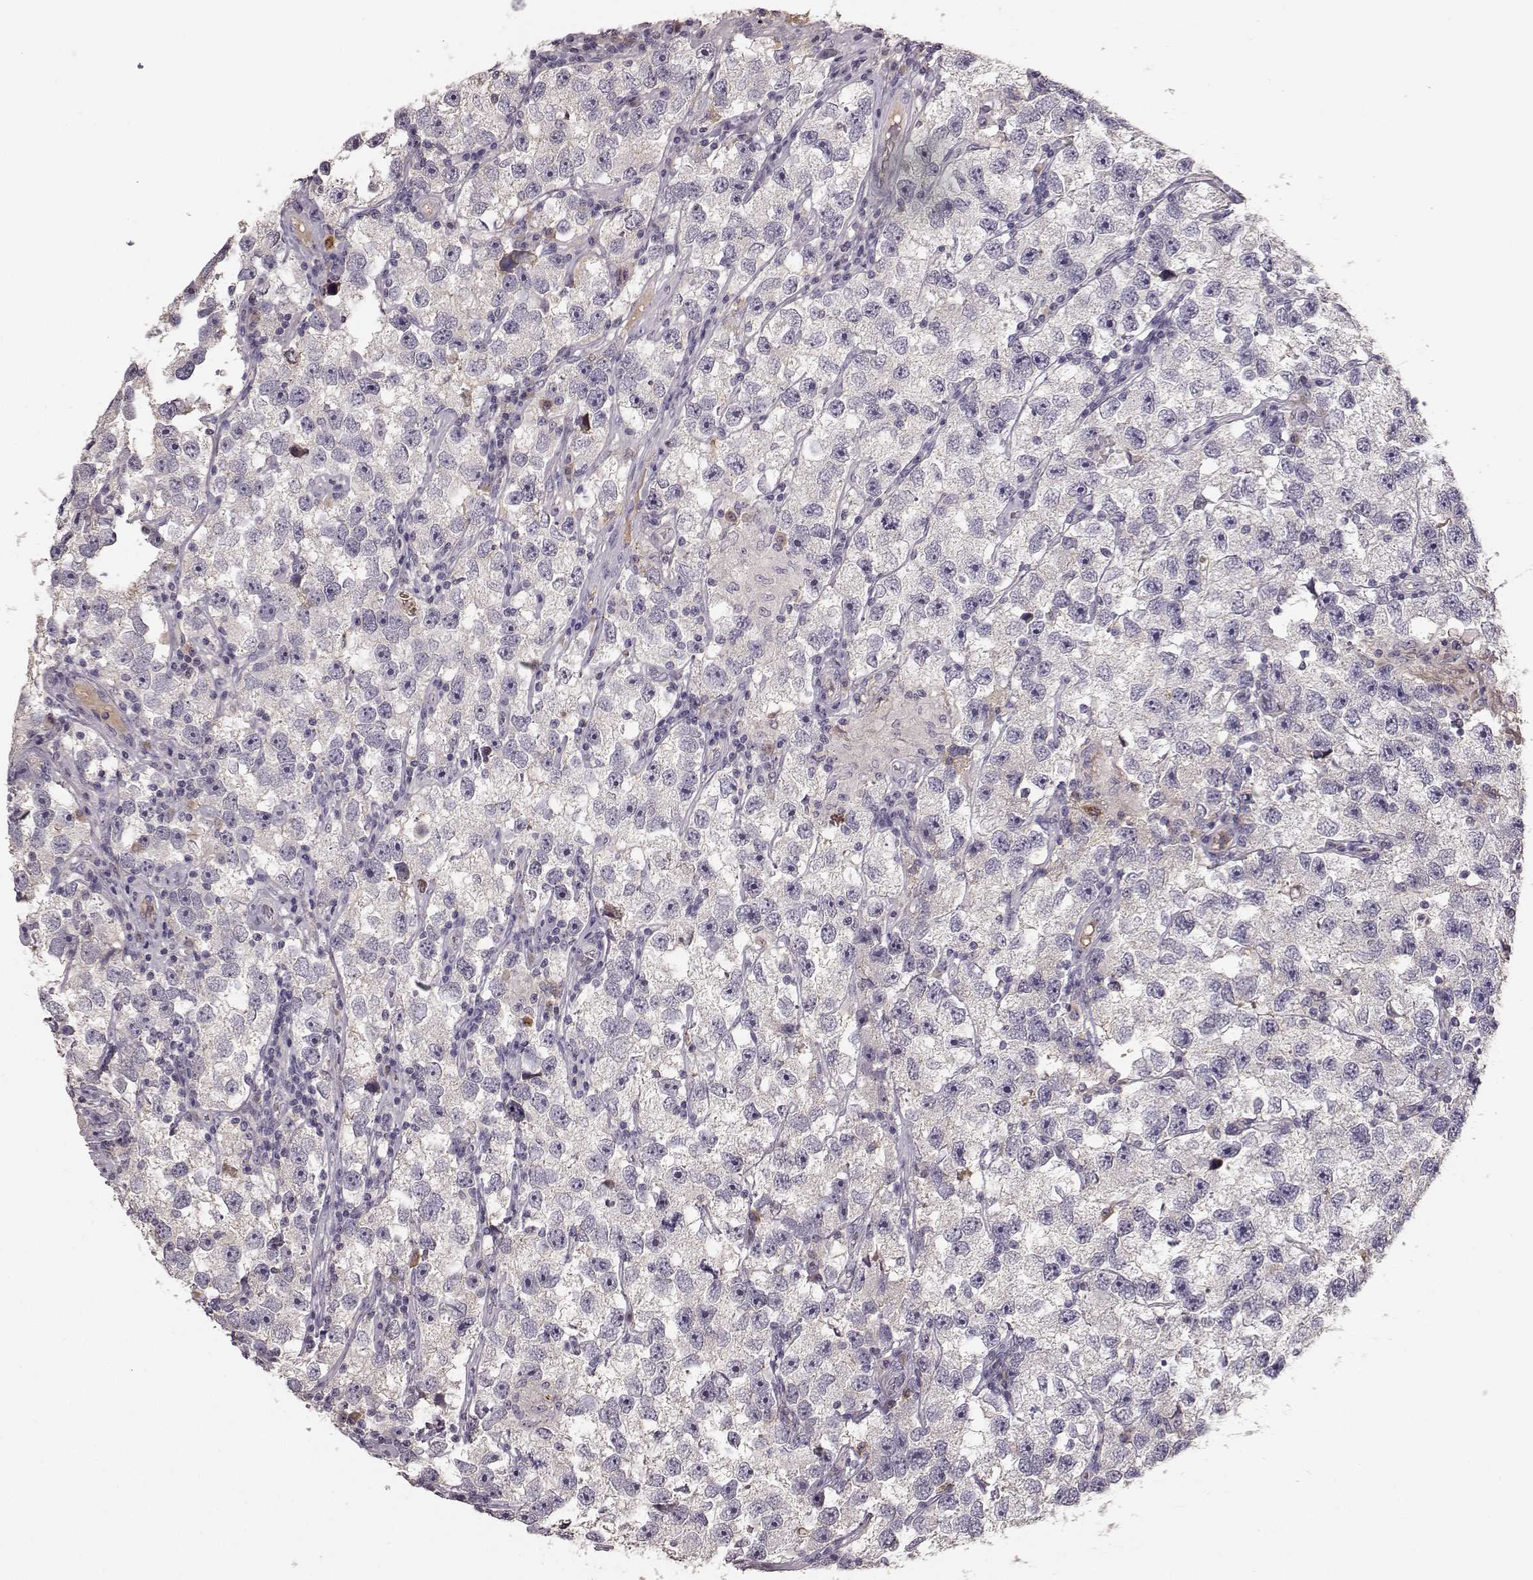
{"staining": {"intensity": "negative", "quantity": "none", "location": "none"}, "tissue": "testis cancer", "cell_type": "Tumor cells", "image_type": "cancer", "snomed": [{"axis": "morphology", "description": "Seminoma, NOS"}, {"axis": "topography", "description": "Testis"}], "caption": "Testis cancer (seminoma) was stained to show a protein in brown. There is no significant positivity in tumor cells.", "gene": "YJEFN3", "patient": {"sex": "male", "age": 26}}